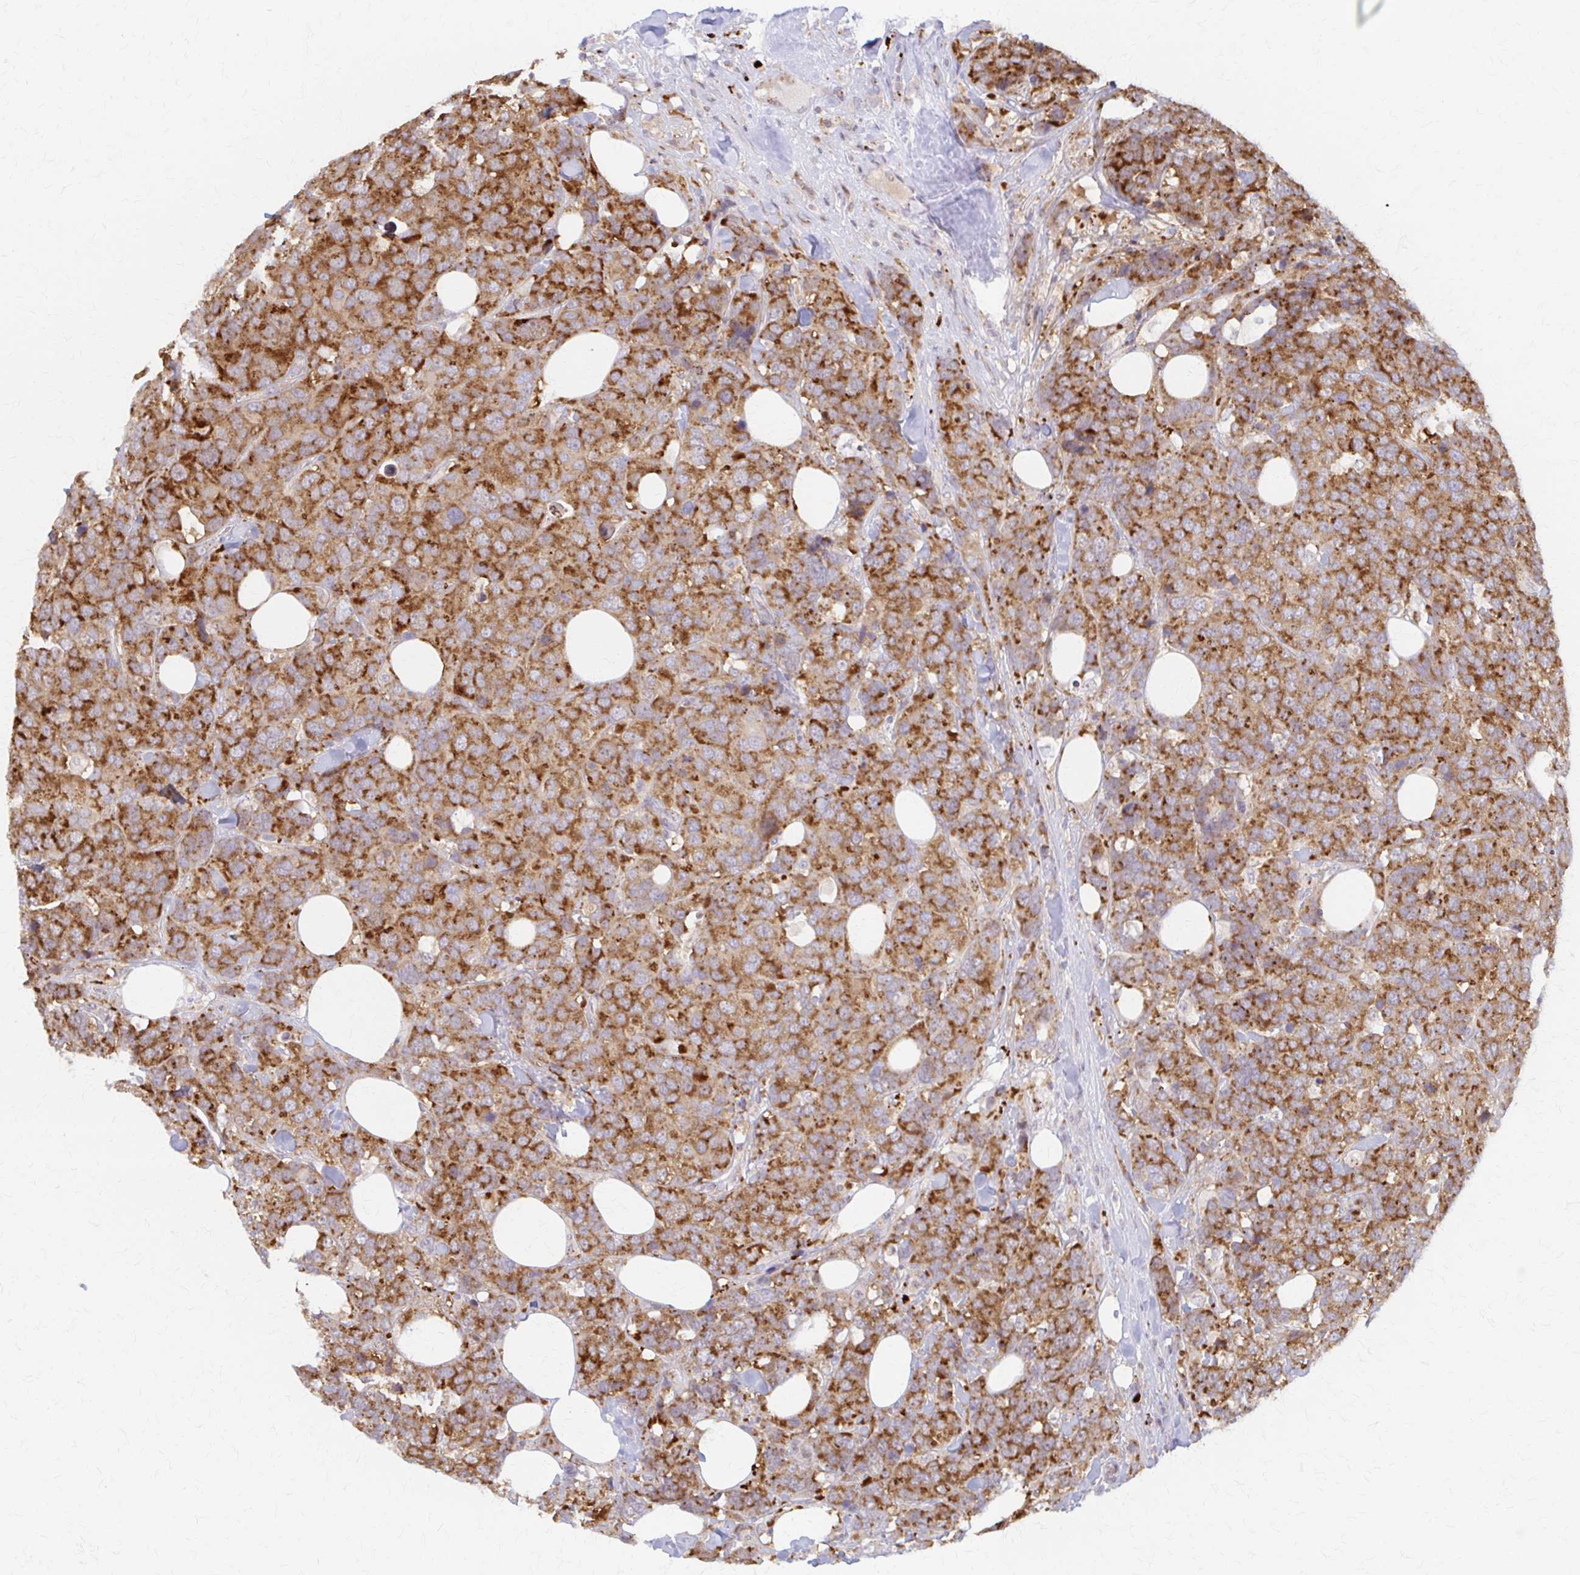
{"staining": {"intensity": "strong", "quantity": ">75%", "location": "cytoplasmic/membranous"}, "tissue": "breast cancer", "cell_type": "Tumor cells", "image_type": "cancer", "snomed": [{"axis": "morphology", "description": "Lobular carcinoma"}, {"axis": "topography", "description": "Breast"}], "caption": "Breast cancer stained with immunohistochemistry displays strong cytoplasmic/membranous expression in approximately >75% of tumor cells.", "gene": "ARHGAP35", "patient": {"sex": "female", "age": 59}}